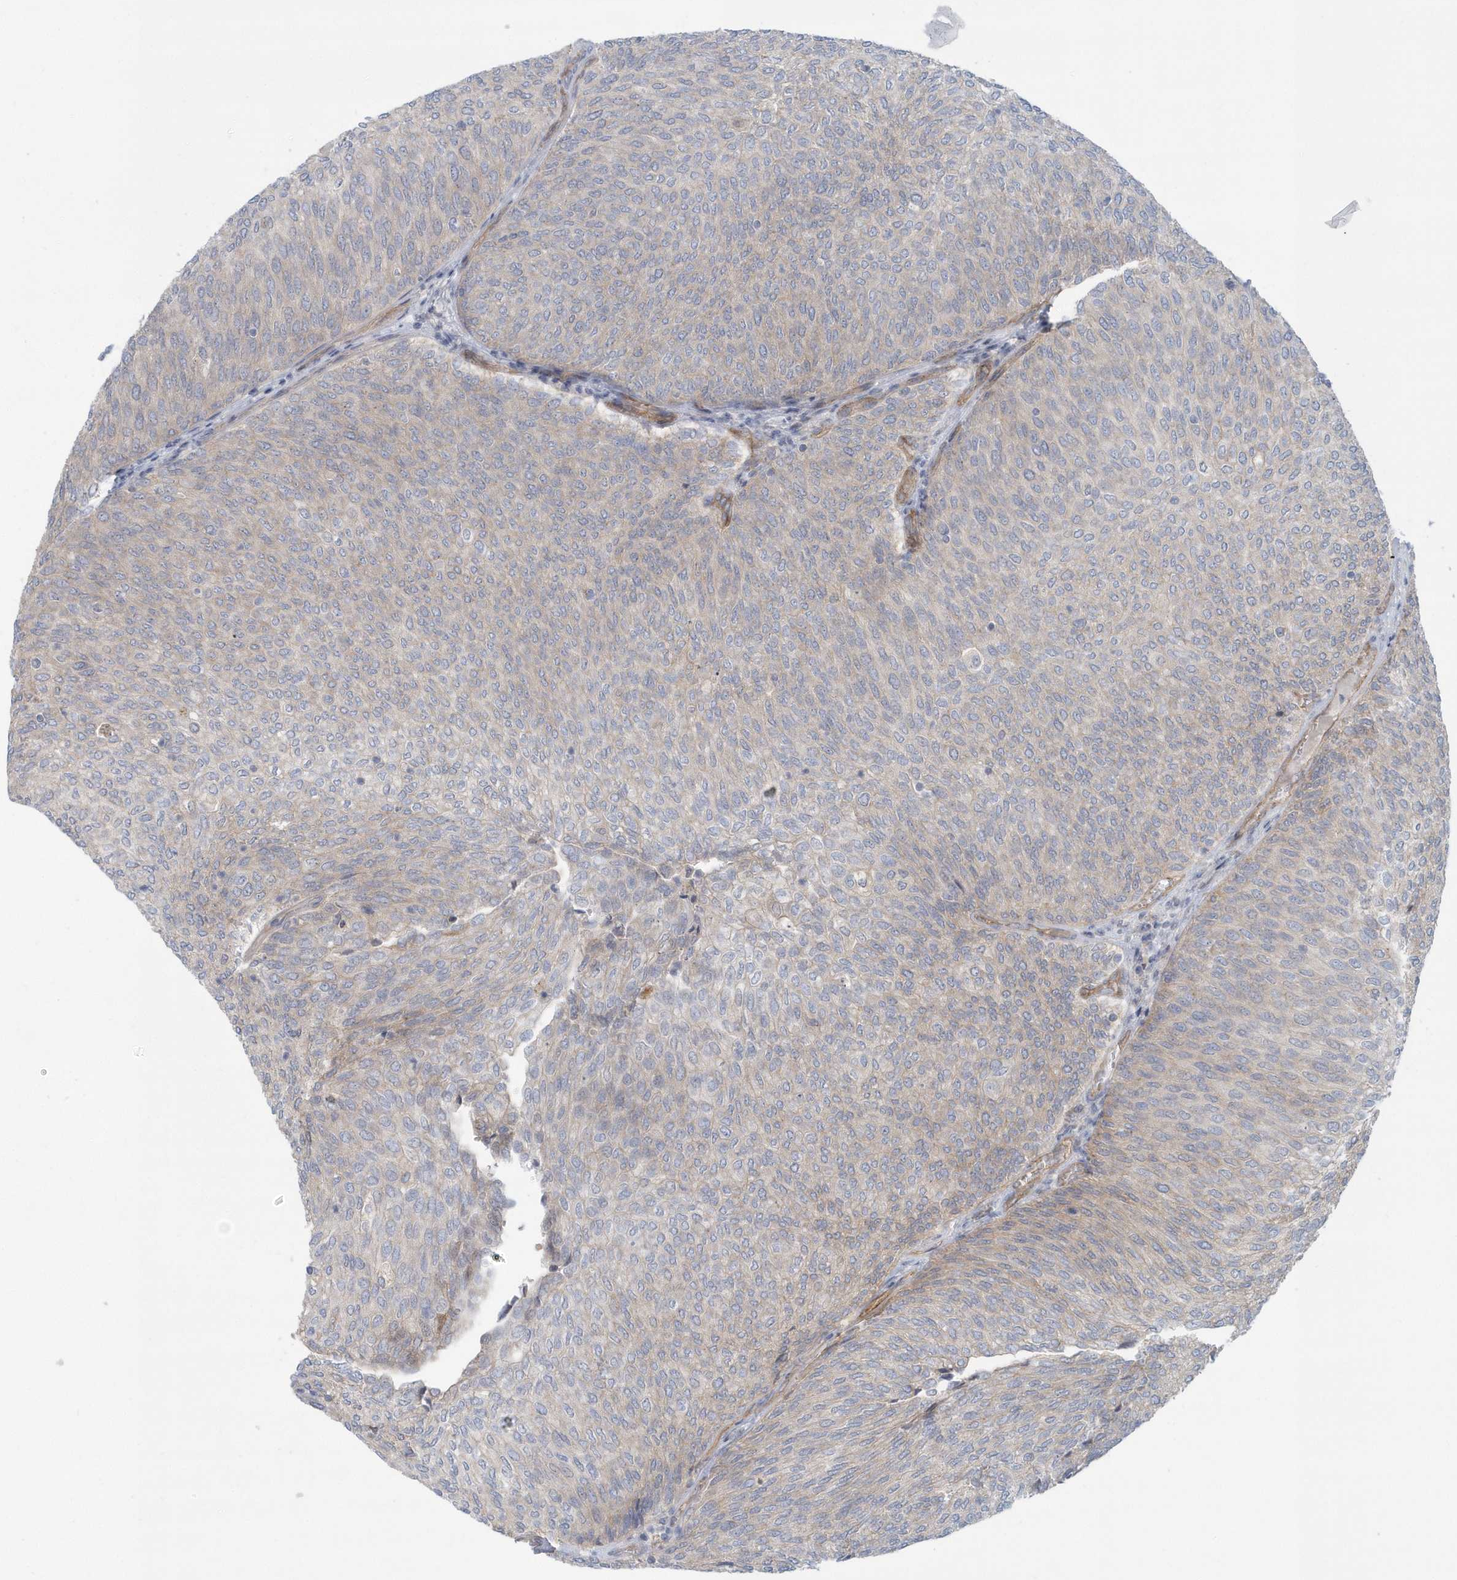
{"staining": {"intensity": "negative", "quantity": "none", "location": "none"}, "tissue": "urothelial cancer", "cell_type": "Tumor cells", "image_type": "cancer", "snomed": [{"axis": "morphology", "description": "Urothelial carcinoma, Low grade"}, {"axis": "topography", "description": "Urinary bladder"}], "caption": "A high-resolution photomicrograph shows immunohistochemistry (IHC) staining of urothelial cancer, which demonstrates no significant staining in tumor cells.", "gene": "RAI14", "patient": {"sex": "female", "age": 79}}